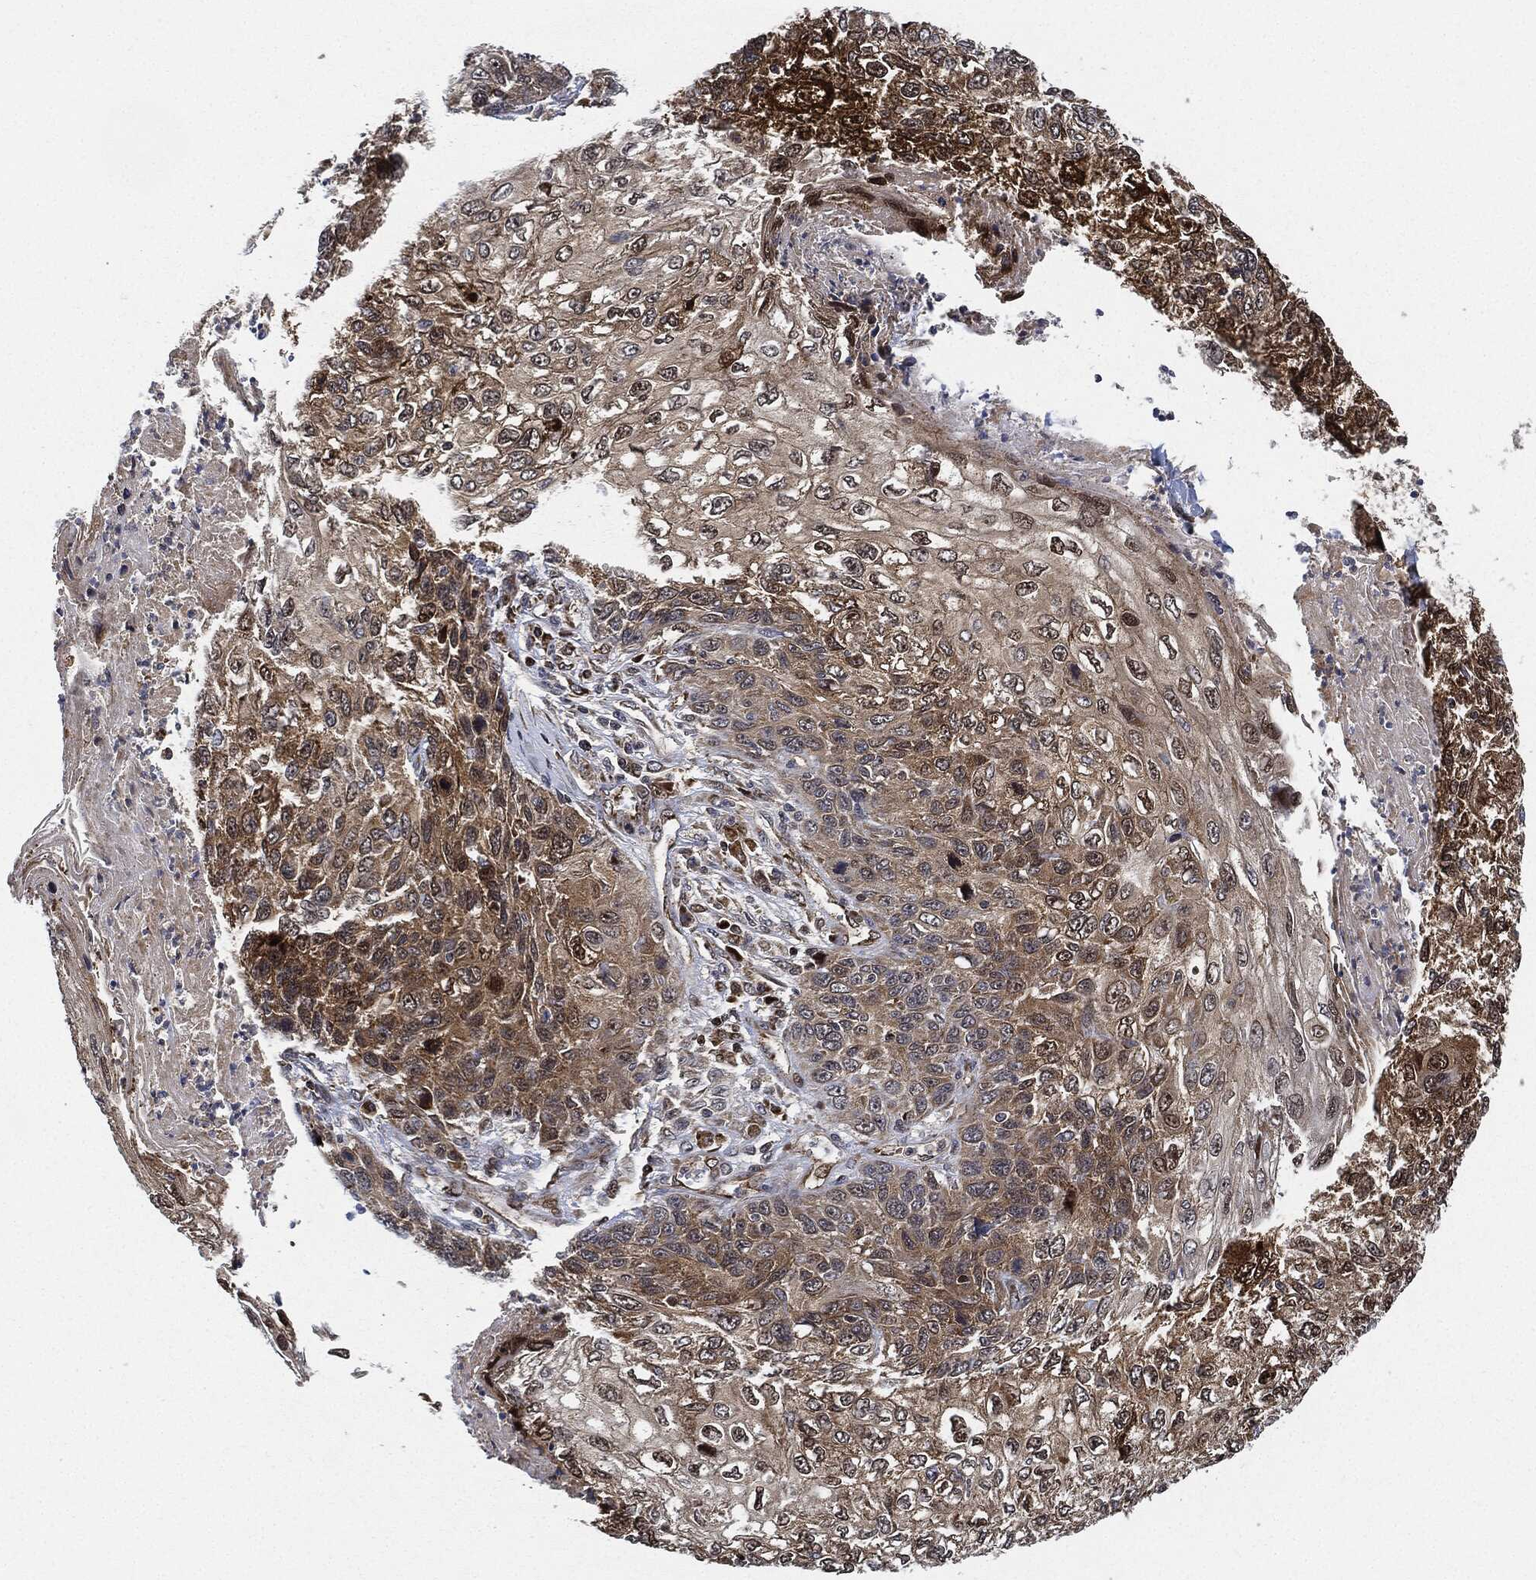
{"staining": {"intensity": "moderate", "quantity": "25%-75%", "location": "cytoplasmic/membranous"}, "tissue": "skin cancer", "cell_type": "Tumor cells", "image_type": "cancer", "snomed": [{"axis": "morphology", "description": "Squamous cell carcinoma, NOS"}, {"axis": "topography", "description": "Skin"}], "caption": "Moderate cytoplasmic/membranous positivity is appreciated in approximately 25%-75% of tumor cells in squamous cell carcinoma (skin). (DAB IHC with brightfield microscopy, high magnification).", "gene": "RNASEL", "patient": {"sex": "male", "age": 92}}